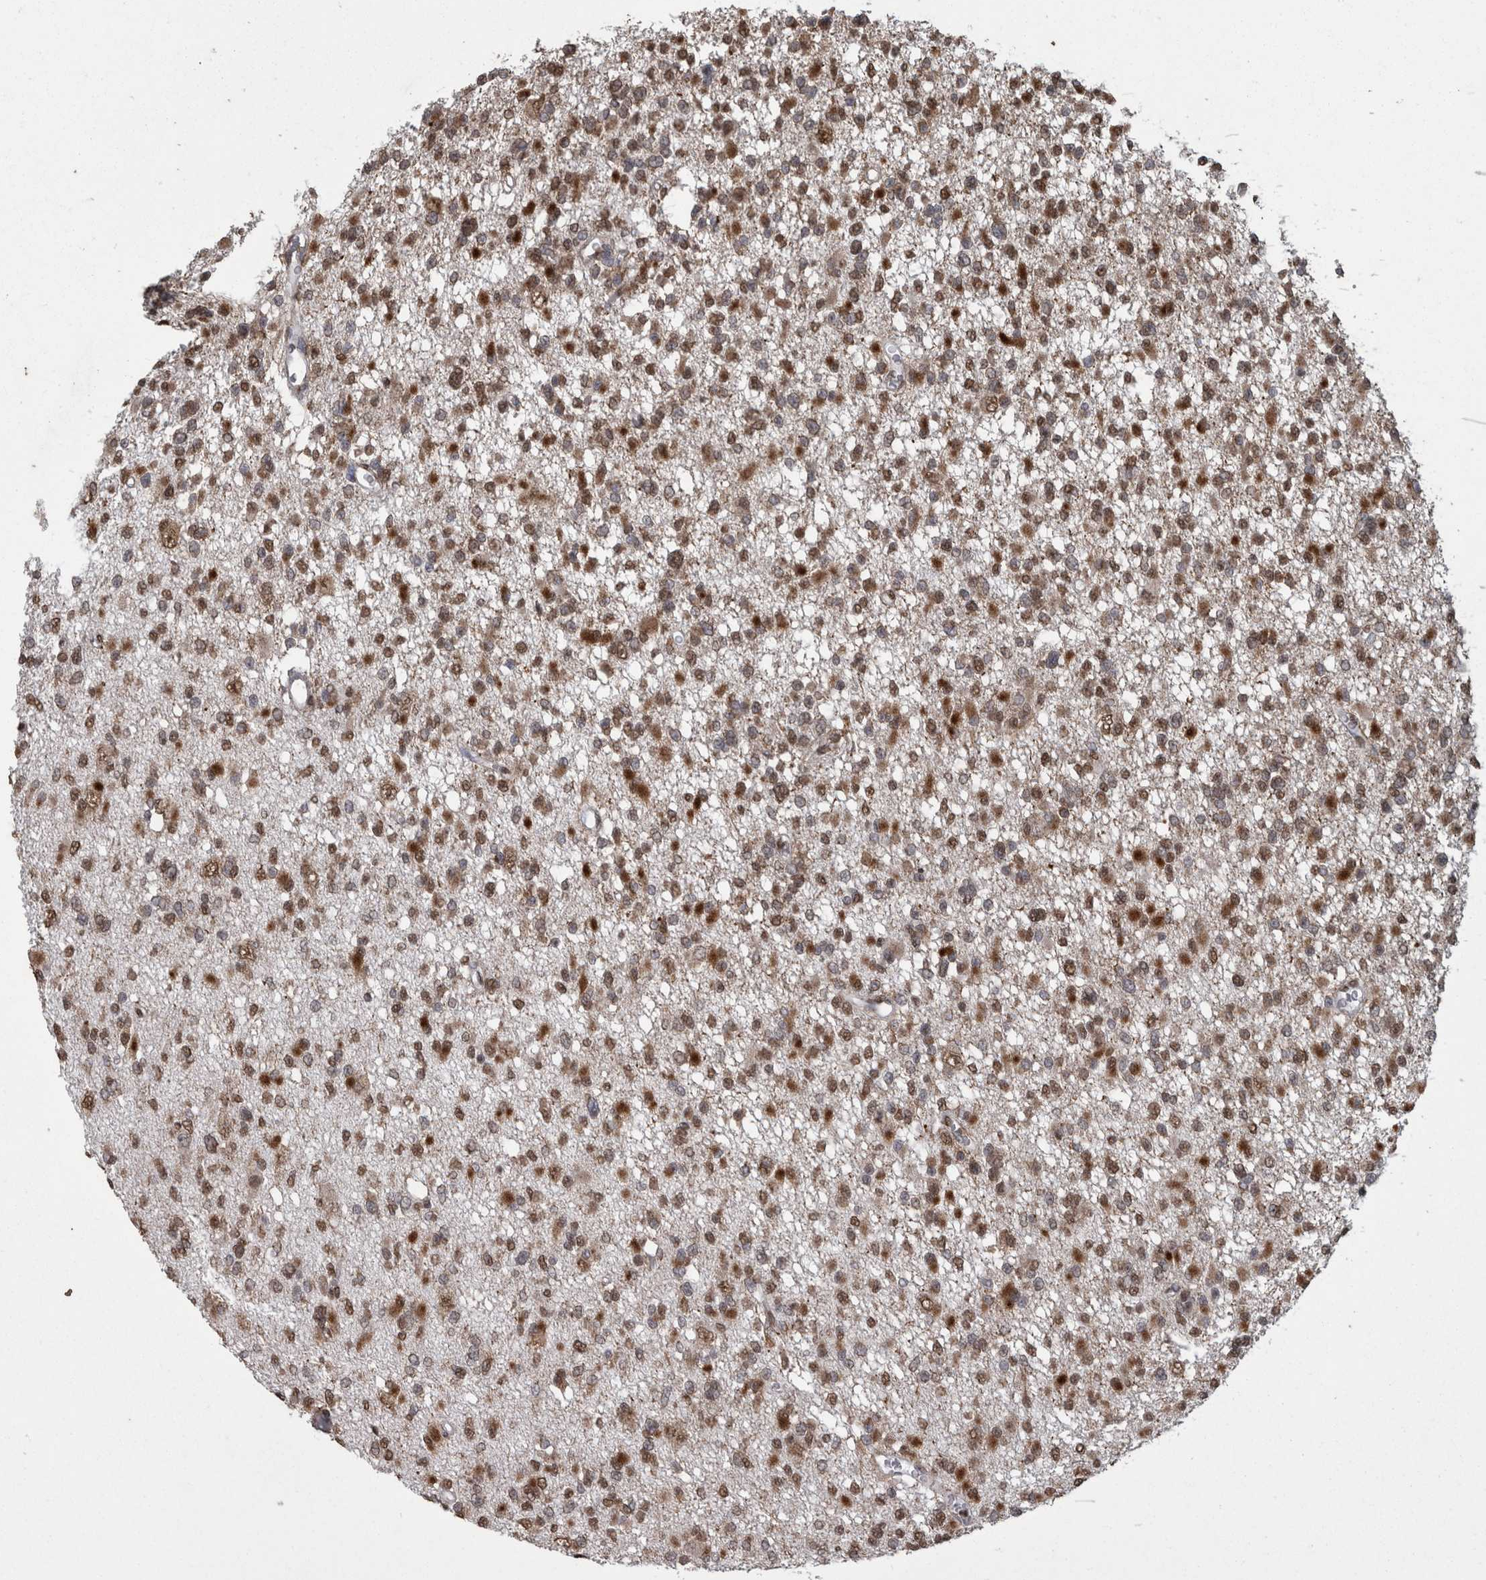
{"staining": {"intensity": "moderate", "quantity": "25%-75%", "location": "cytoplasmic/membranous,nuclear"}, "tissue": "glioma", "cell_type": "Tumor cells", "image_type": "cancer", "snomed": [{"axis": "morphology", "description": "Glioma, malignant, Low grade"}, {"axis": "topography", "description": "Brain"}], "caption": "Protein expression analysis of human glioma reveals moderate cytoplasmic/membranous and nuclear expression in about 25%-75% of tumor cells.", "gene": "SMAD7", "patient": {"sex": "female", "age": 22}}